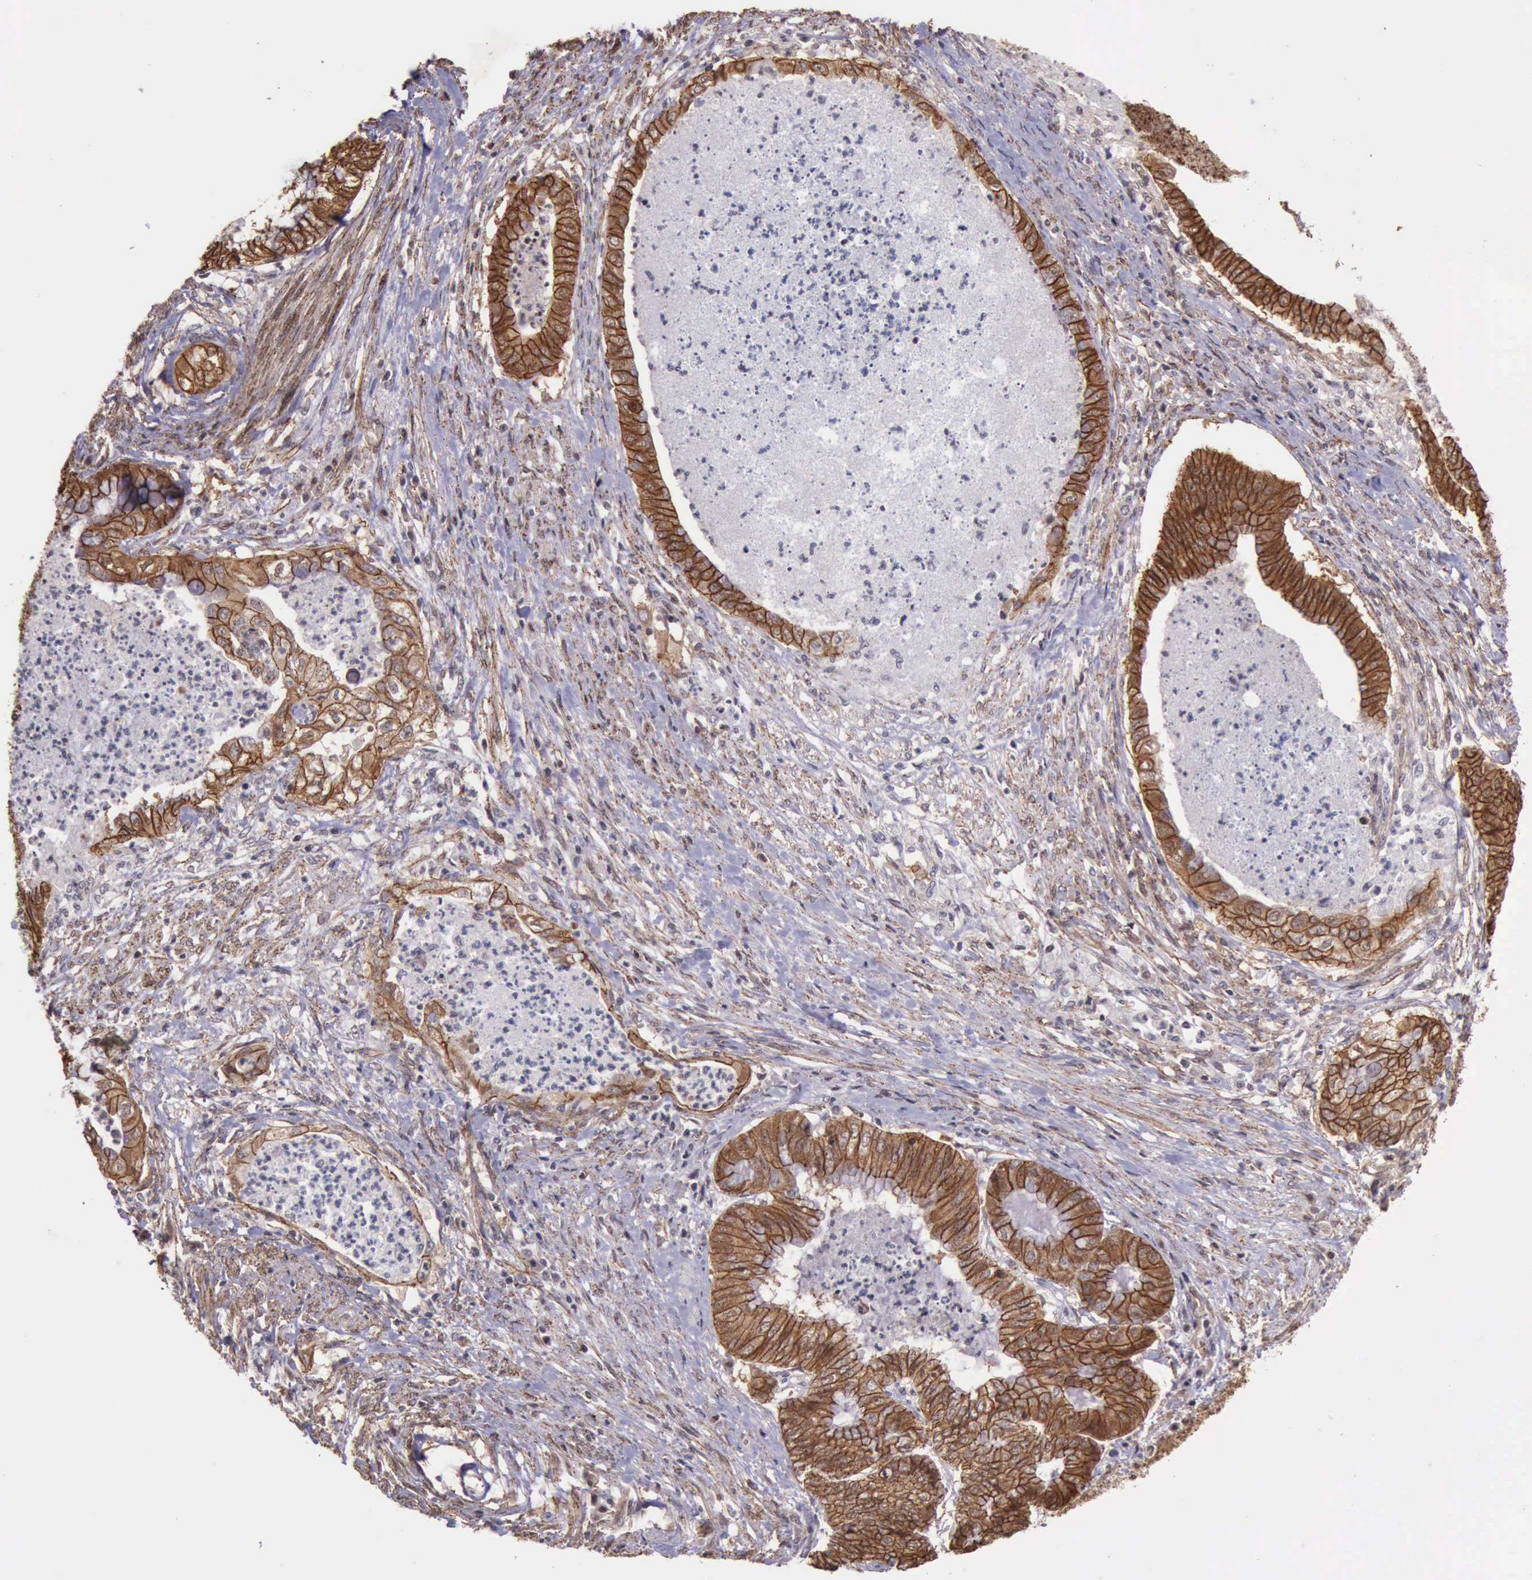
{"staining": {"intensity": "strong", "quantity": ">75%", "location": "cytoplasmic/membranous"}, "tissue": "endometrial cancer", "cell_type": "Tumor cells", "image_type": "cancer", "snomed": [{"axis": "morphology", "description": "Necrosis, NOS"}, {"axis": "morphology", "description": "Adenocarcinoma, NOS"}, {"axis": "topography", "description": "Endometrium"}], "caption": "A brown stain labels strong cytoplasmic/membranous positivity of a protein in adenocarcinoma (endometrial) tumor cells.", "gene": "CTNNB1", "patient": {"sex": "female", "age": 79}}